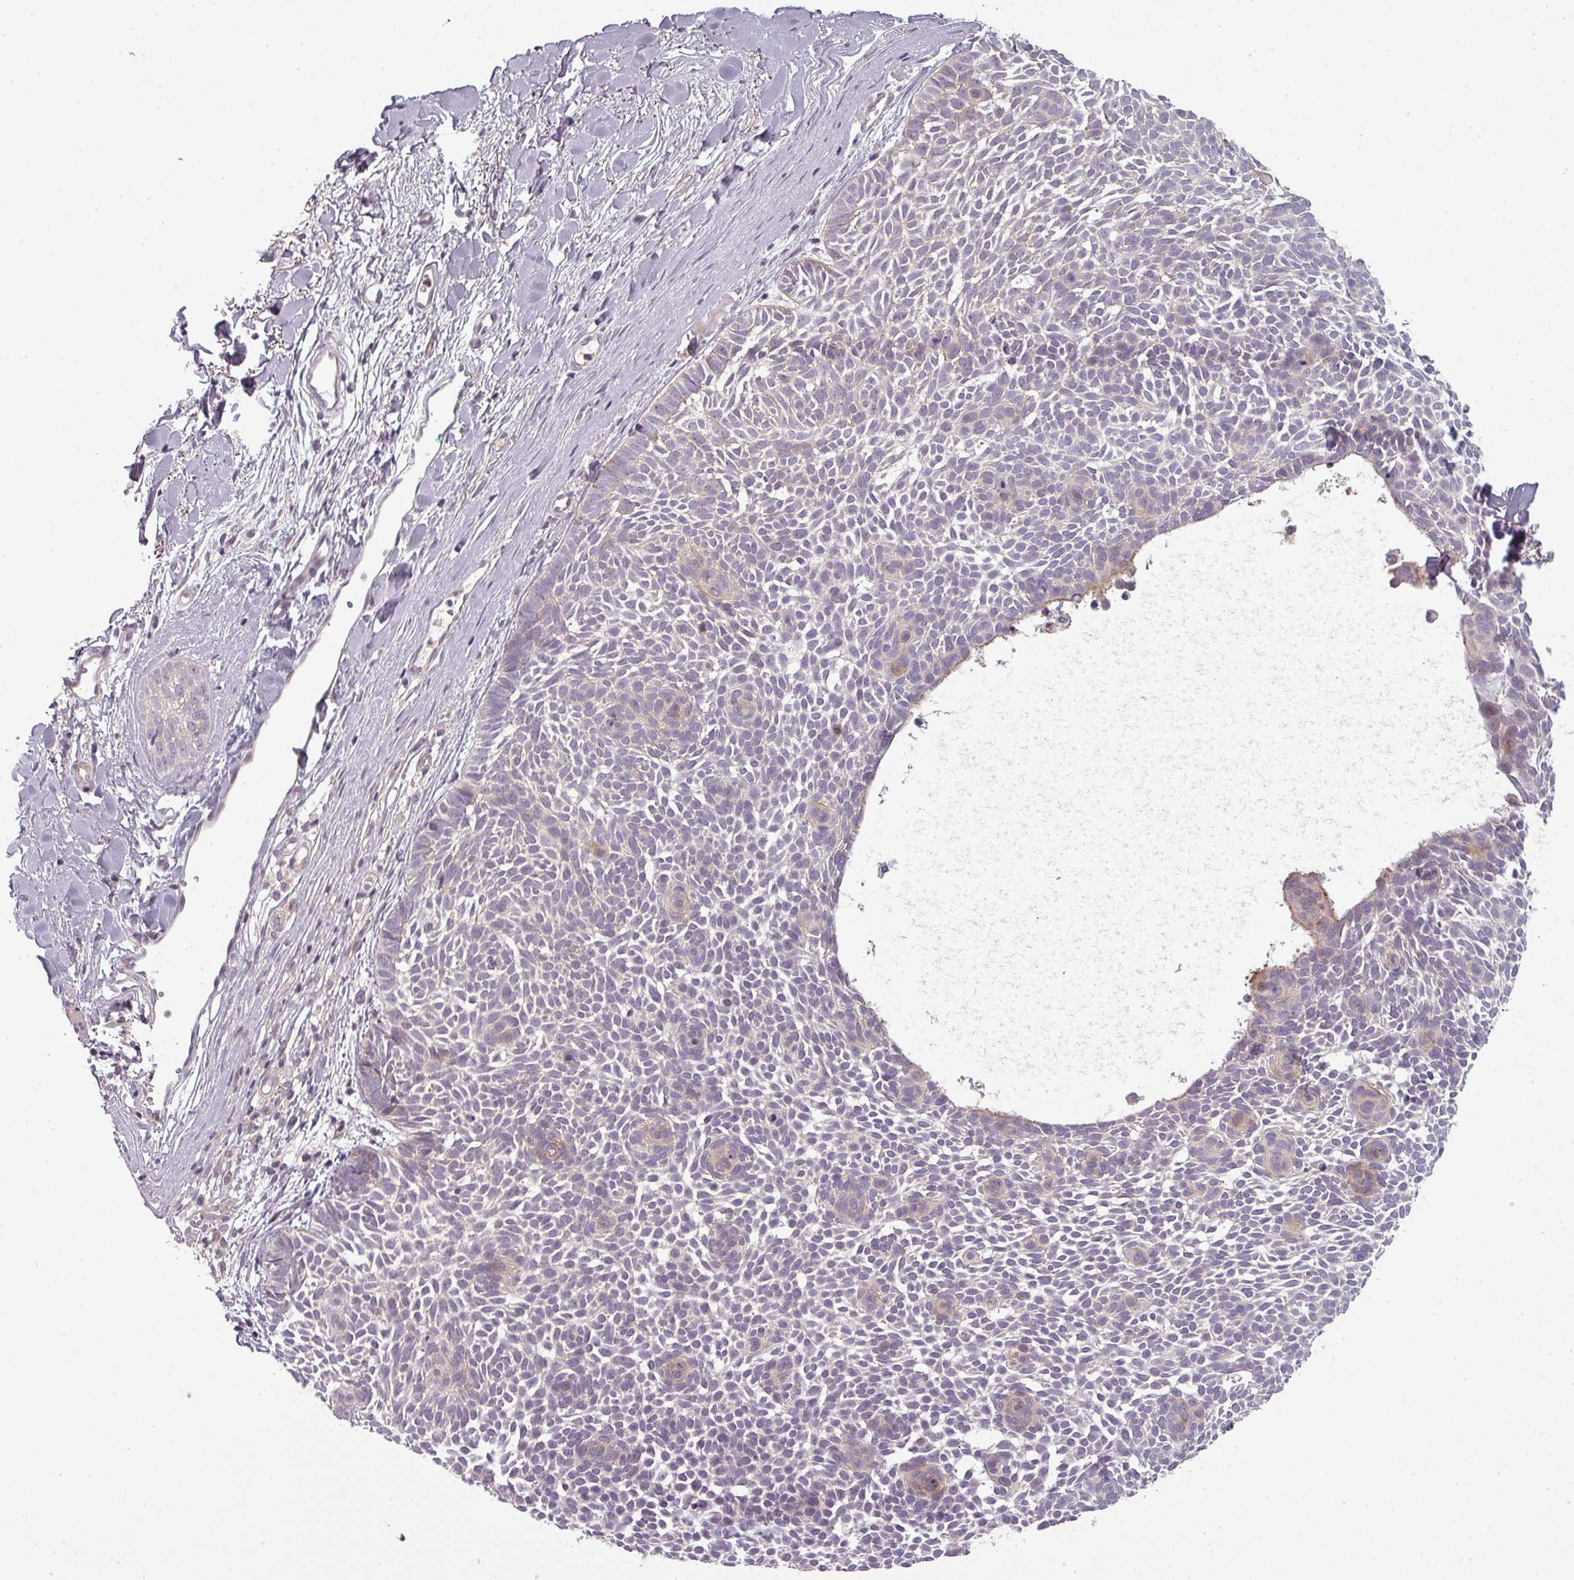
{"staining": {"intensity": "negative", "quantity": "none", "location": "none"}, "tissue": "skin cancer", "cell_type": "Tumor cells", "image_type": "cancer", "snomed": [{"axis": "morphology", "description": "Basal cell carcinoma"}, {"axis": "topography", "description": "Skin"}], "caption": "IHC histopathology image of human skin cancer (basal cell carcinoma) stained for a protein (brown), which exhibits no expression in tumor cells. The staining was performed using DAB (3,3'-diaminobenzidine) to visualize the protein expression in brown, while the nuclei were stained in blue with hematoxylin (Magnification: 20x).", "gene": "SLC16A9", "patient": {"sex": "male", "age": 61}}